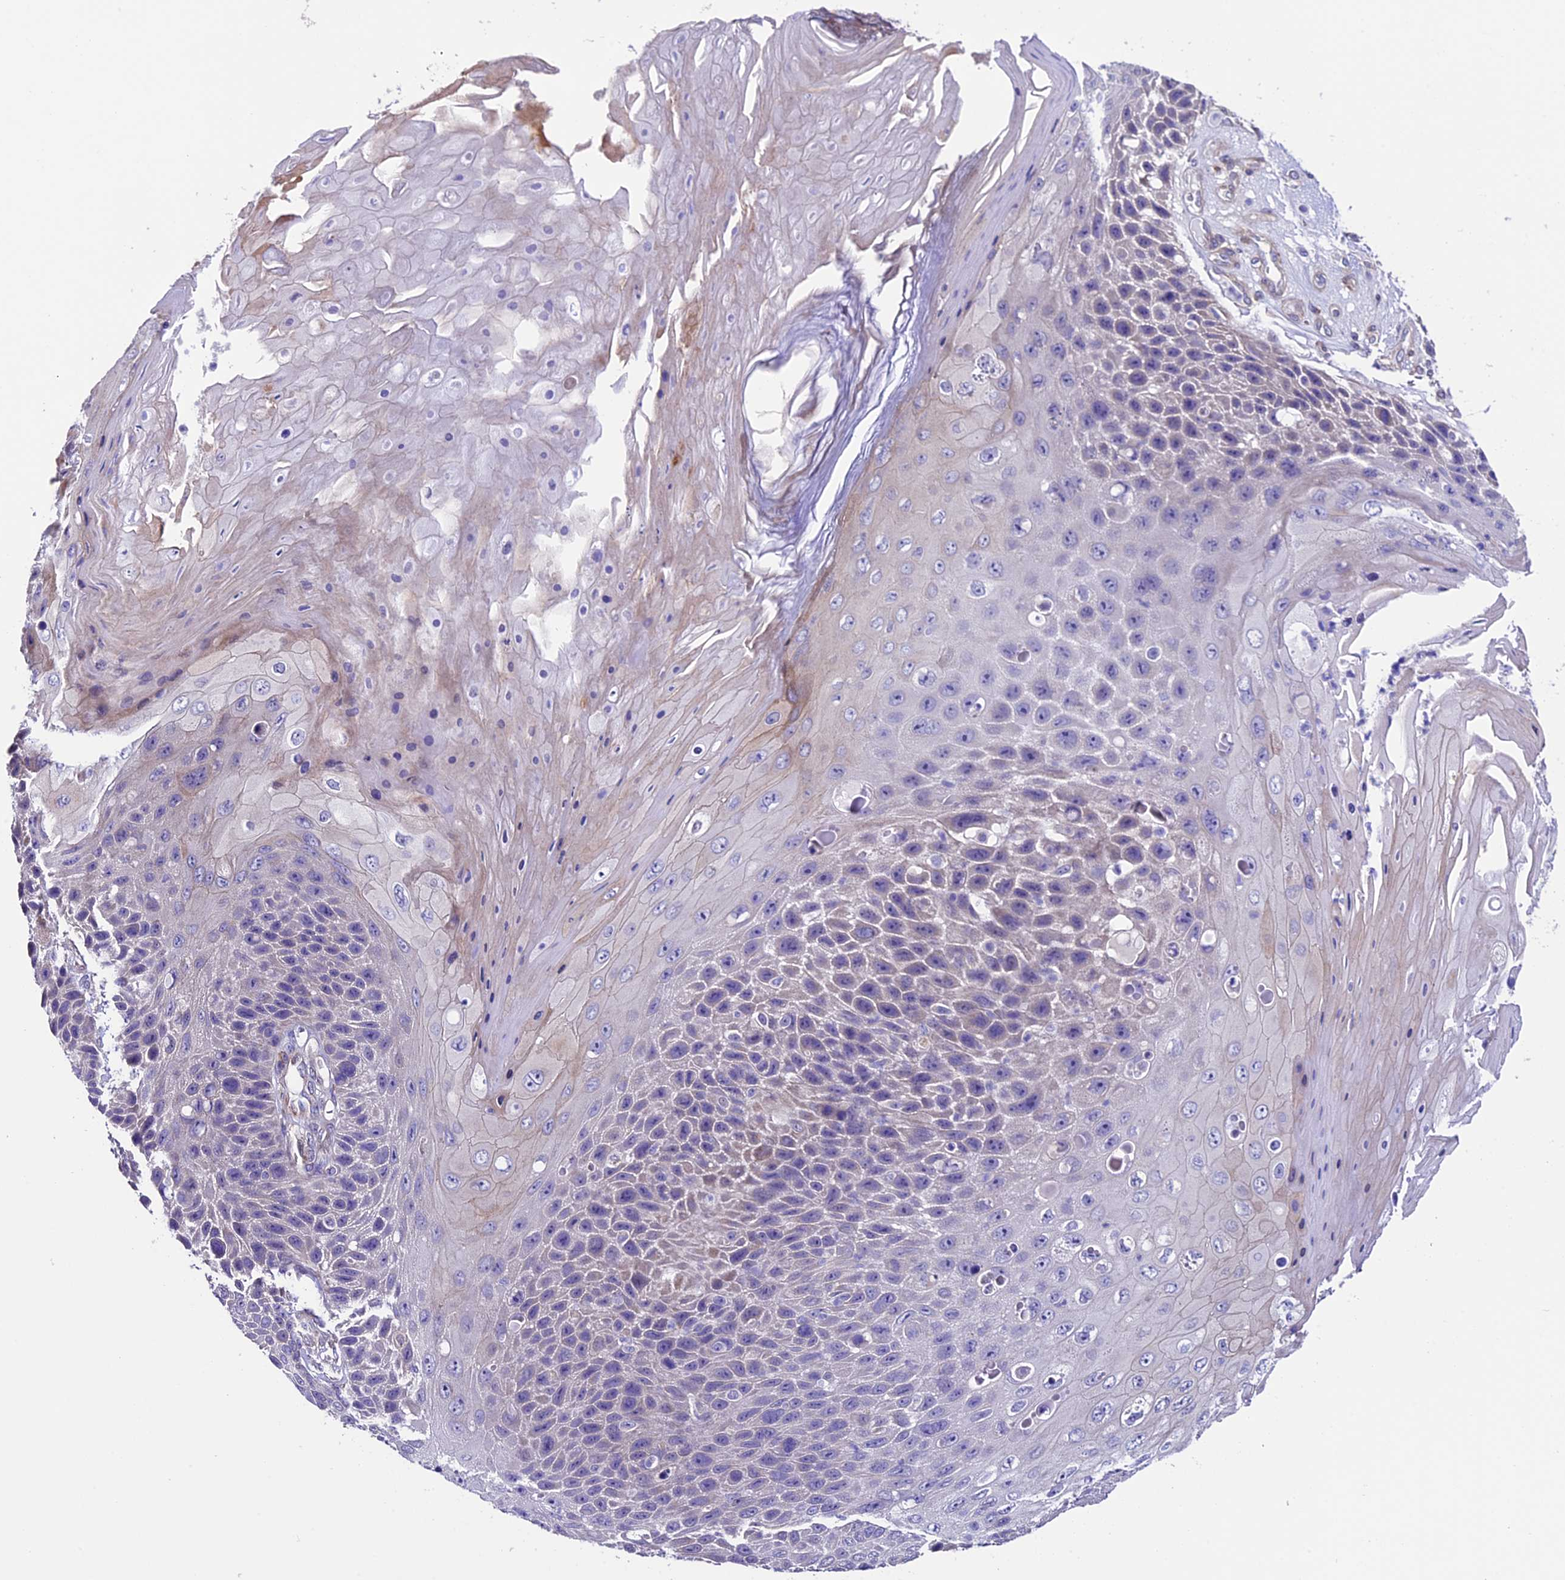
{"staining": {"intensity": "weak", "quantity": "<25%", "location": "cytoplasmic/membranous"}, "tissue": "skin cancer", "cell_type": "Tumor cells", "image_type": "cancer", "snomed": [{"axis": "morphology", "description": "Squamous cell carcinoma, NOS"}, {"axis": "topography", "description": "Skin"}], "caption": "DAB immunohistochemical staining of skin squamous cell carcinoma exhibits no significant staining in tumor cells. Nuclei are stained in blue.", "gene": "TMEM171", "patient": {"sex": "female", "age": 88}}